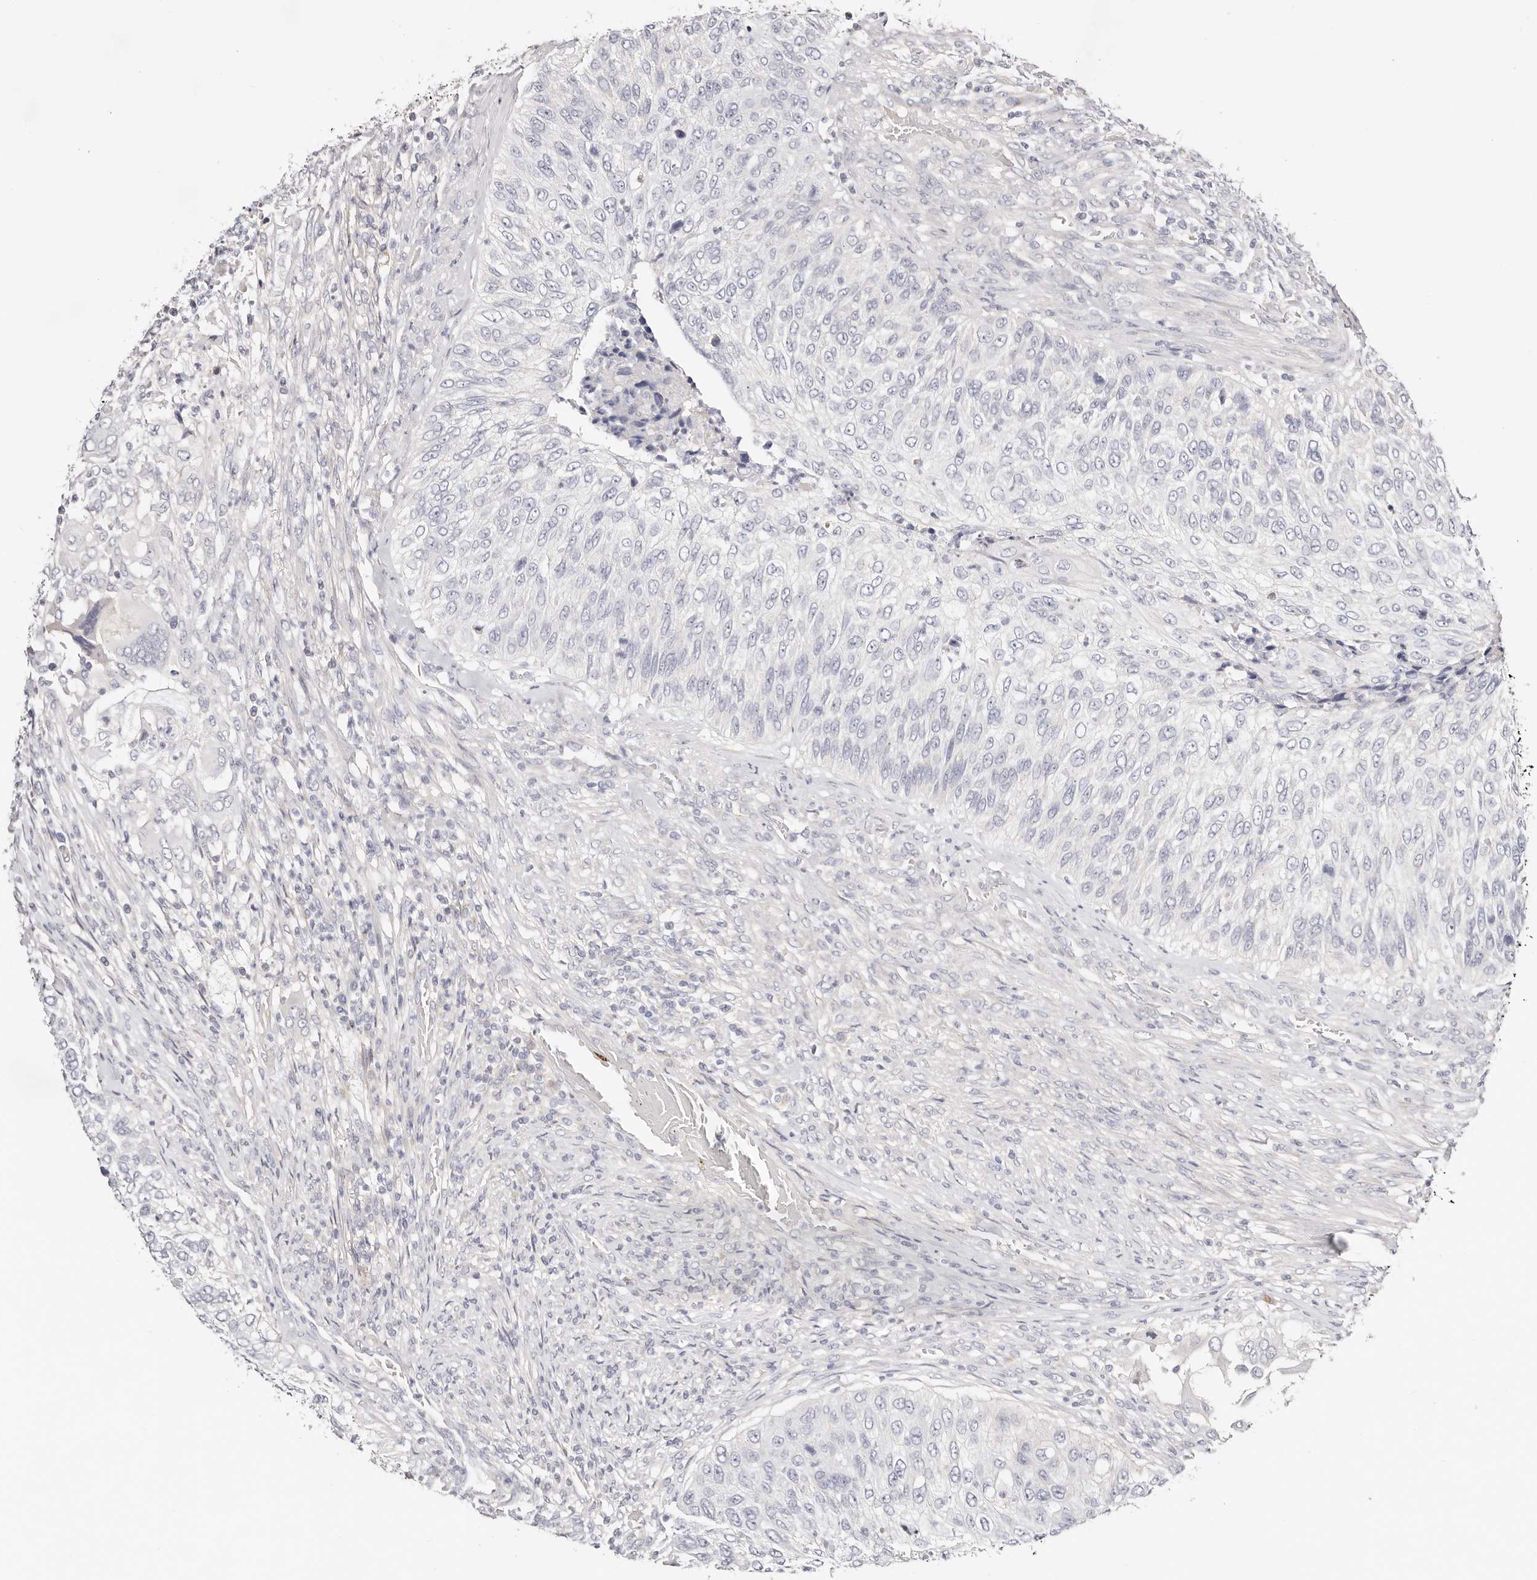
{"staining": {"intensity": "negative", "quantity": "none", "location": "none"}, "tissue": "urothelial cancer", "cell_type": "Tumor cells", "image_type": "cancer", "snomed": [{"axis": "morphology", "description": "Urothelial carcinoma, High grade"}, {"axis": "topography", "description": "Urinary bladder"}], "caption": "IHC image of neoplastic tissue: high-grade urothelial carcinoma stained with DAB (3,3'-diaminobenzidine) shows no significant protein expression in tumor cells.", "gene": "DNASE1", "patient": {"sex": "female", "age": 60}}